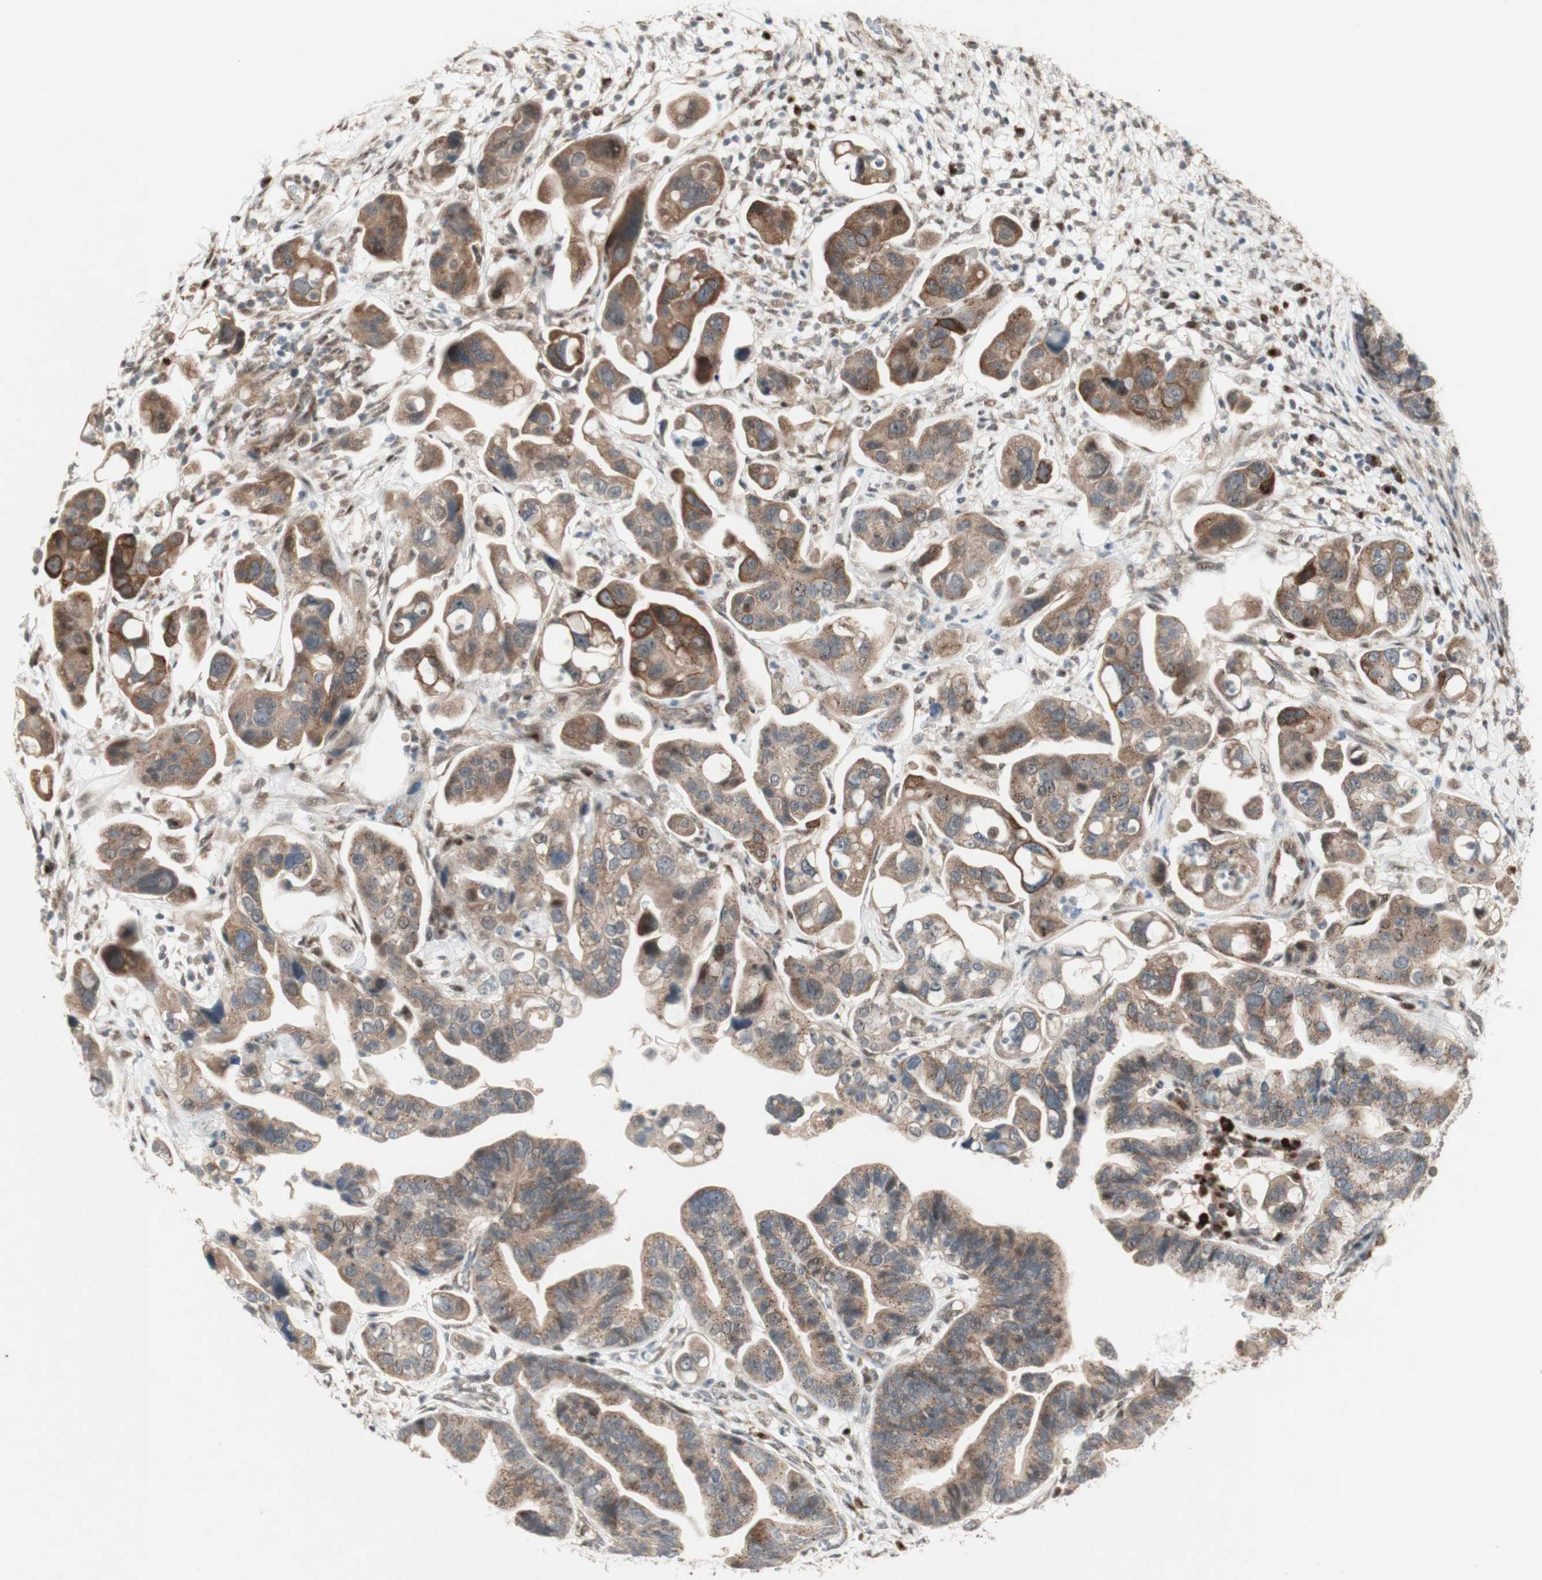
{"staining": {"intensity": "moderate", "quantity": ">75%", "location": "cytoplasmic/membranous"}, "tissue": "ovarian cancer", "cell_type": "Tumor cells", "image_type": "cancer", "snomed": [{"axis": "morphology", "description": "Cystadenocarcinoma, serous, NOS"}, {"axis": "topography", "description": "Ovary"}], "caption": "Immunohistochemistry (IHC) staining of ovarian cancer (serous cystadenocarcinoma), which shows medium levels of moderate cytoplasmic/membranous expression in about >75% of tumor cells indicating moderate cytoplasmic/membranous protein expression. The staining was performed using DAB (brown) for protein detection and nuclei were counterstained in hematoxylin (blue).", "gene": "CYLD", "patient": {"sex": "female", "age": 56}}